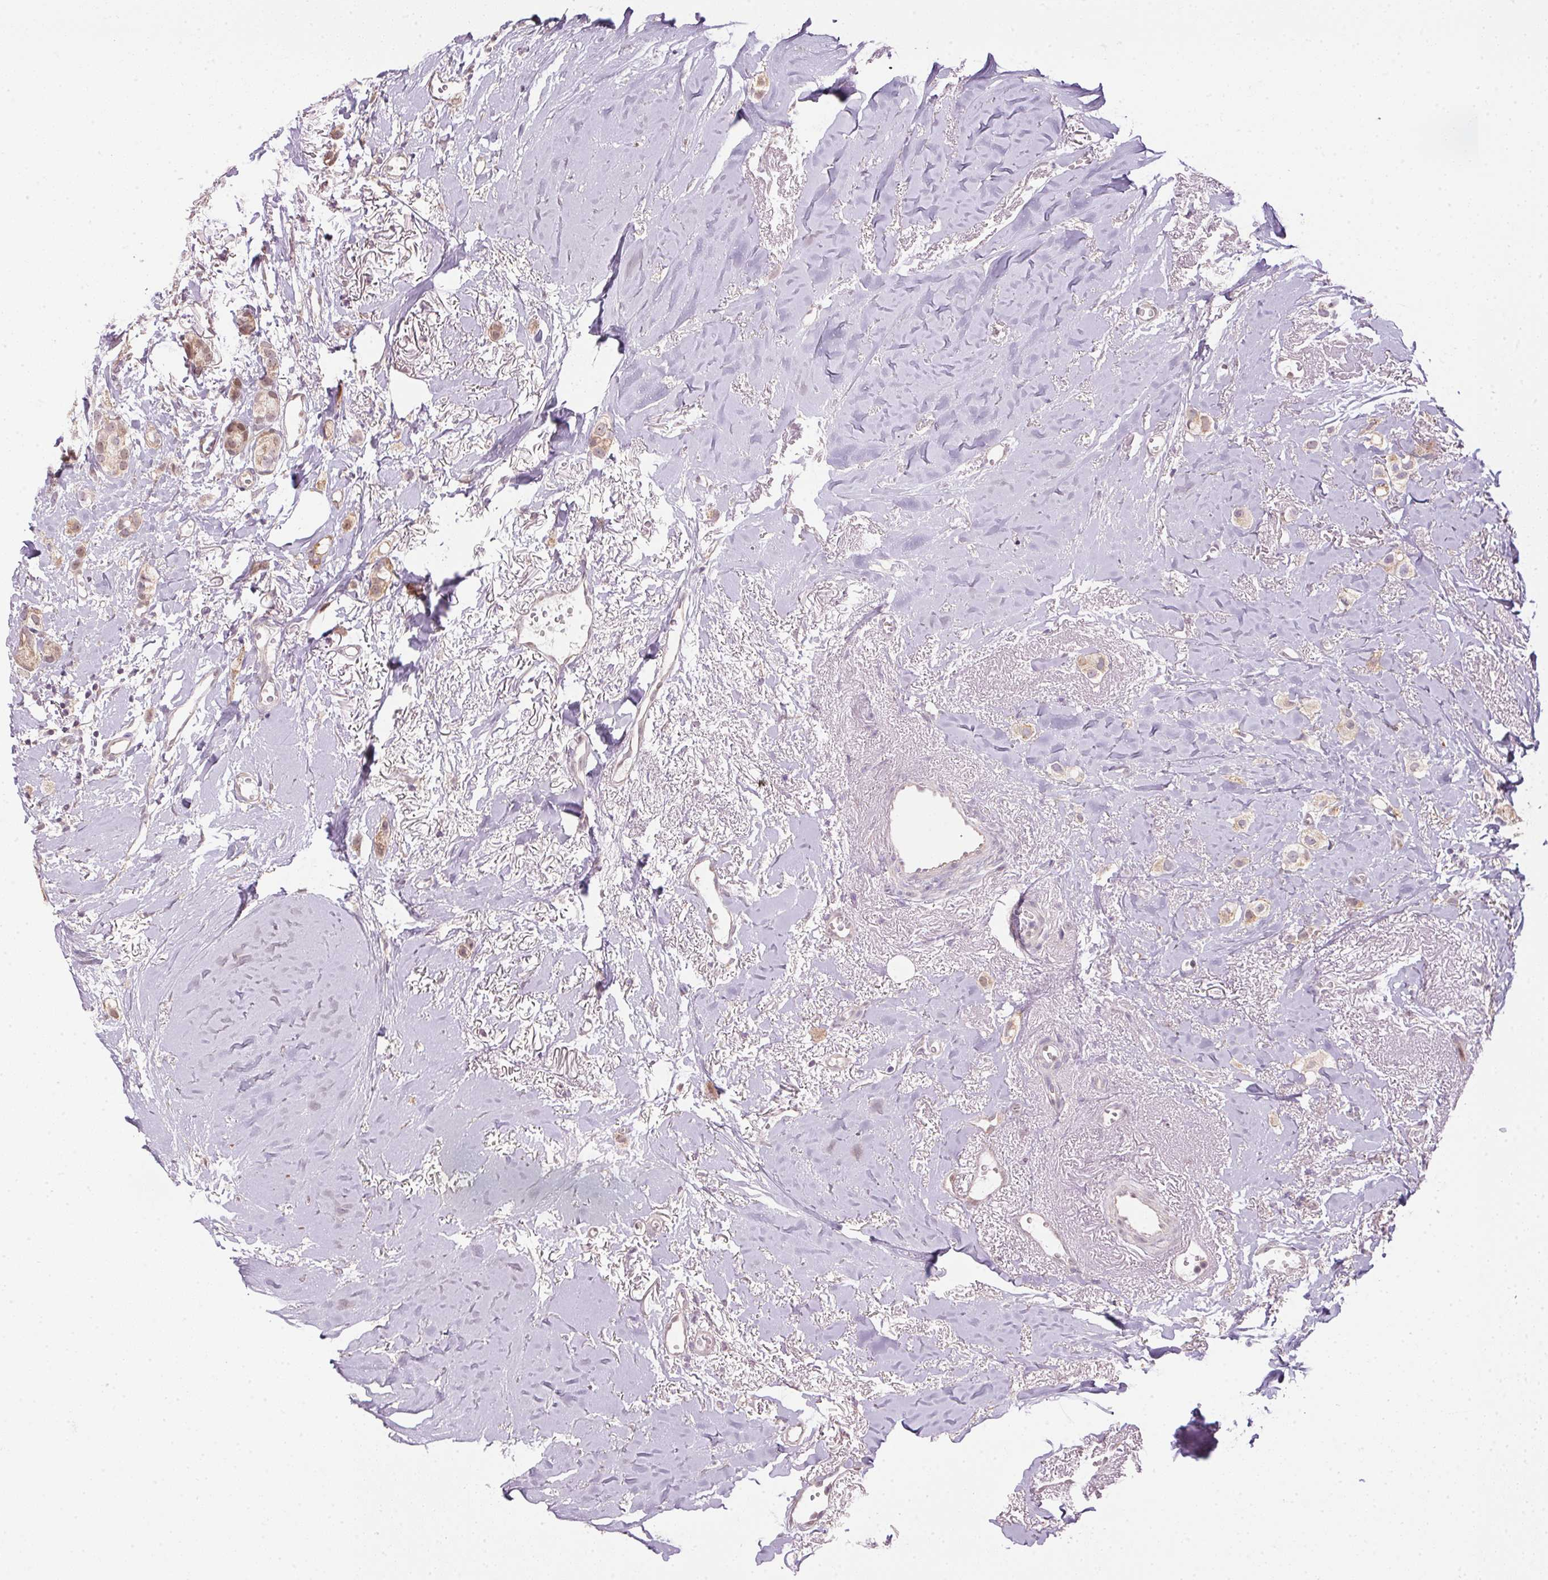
{"staining": {"intensity": "weak", "quantity": "25%-75%", "location": "cytoplasmic/membranous,nuclear"}, "tissue": "breast cancer", "cell_type": "Tumor cells", "image_type": "cancer", "snomed": [{"axis": "morphology", "description": "Duct carcinoma"}, {"axis": "topography", "description": "Breast"}], "caption": "Weak cytoplasmic/membranous and nuclear protein positivity is present in approximately 25%-75% of tumor cells in invasive ductal carcinoma (breast).", "gene": "SC5D", "patient": {"sex": "female", "age": 85}}